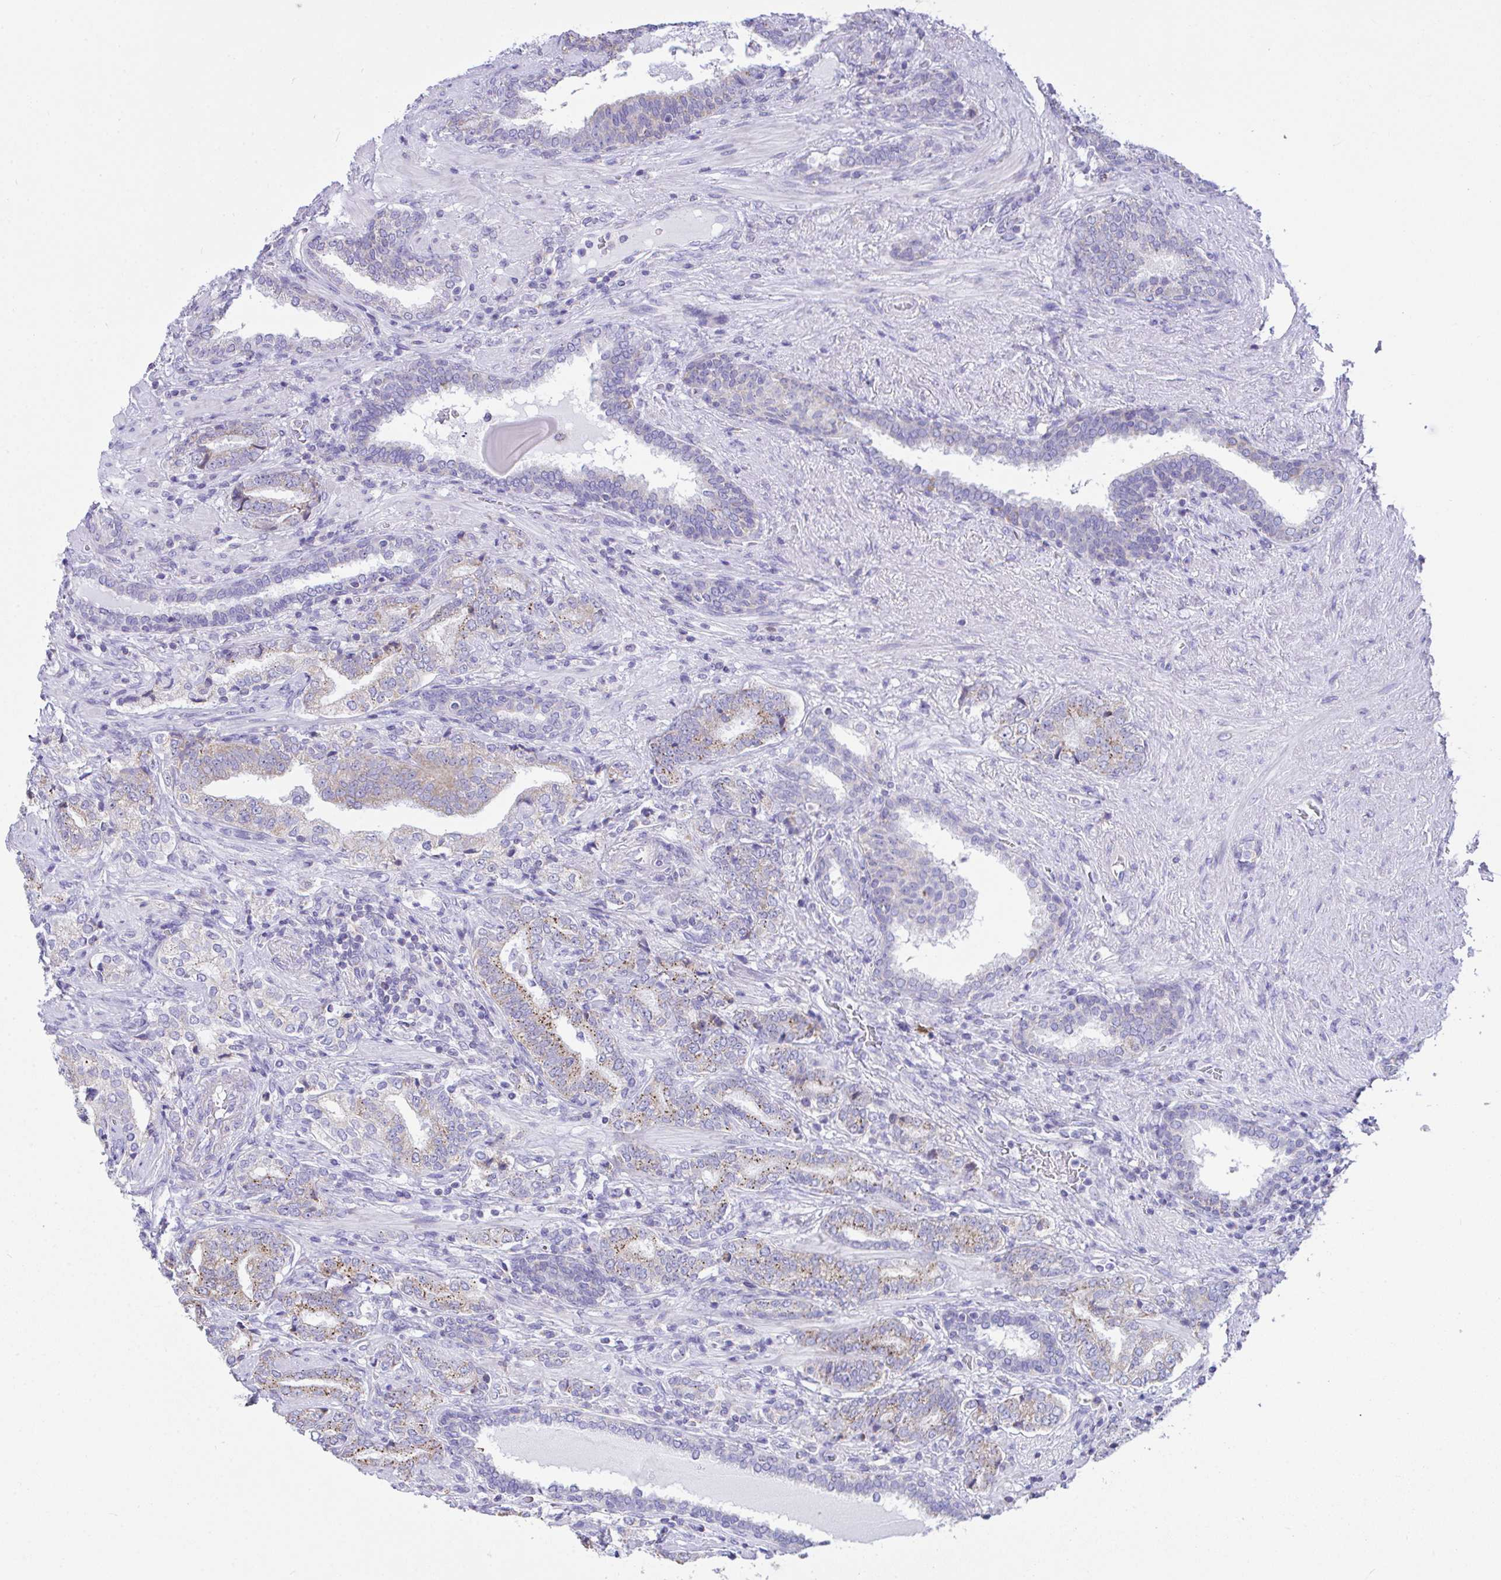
{"staining": {"intensity": "weak", "quantity": "25%-75%", "location": "cytoplasmic/membranous"}, "tissue": "prostate cancer", "cell_type": "Tumor cells", "image_type": "cancer", "snomed": [{"axis": "morphology", "description": "Adenocarcinoma, High grade"}, {"axis": "topography", "description": "Prostate"}], "caption": "An image of human prostate cancer stained for a protein reveals weak cytoplasmic/membranous brown staining in tumor cells.", "gene": "NLRP8", "patient": {"sex": "male", "age": 72}}